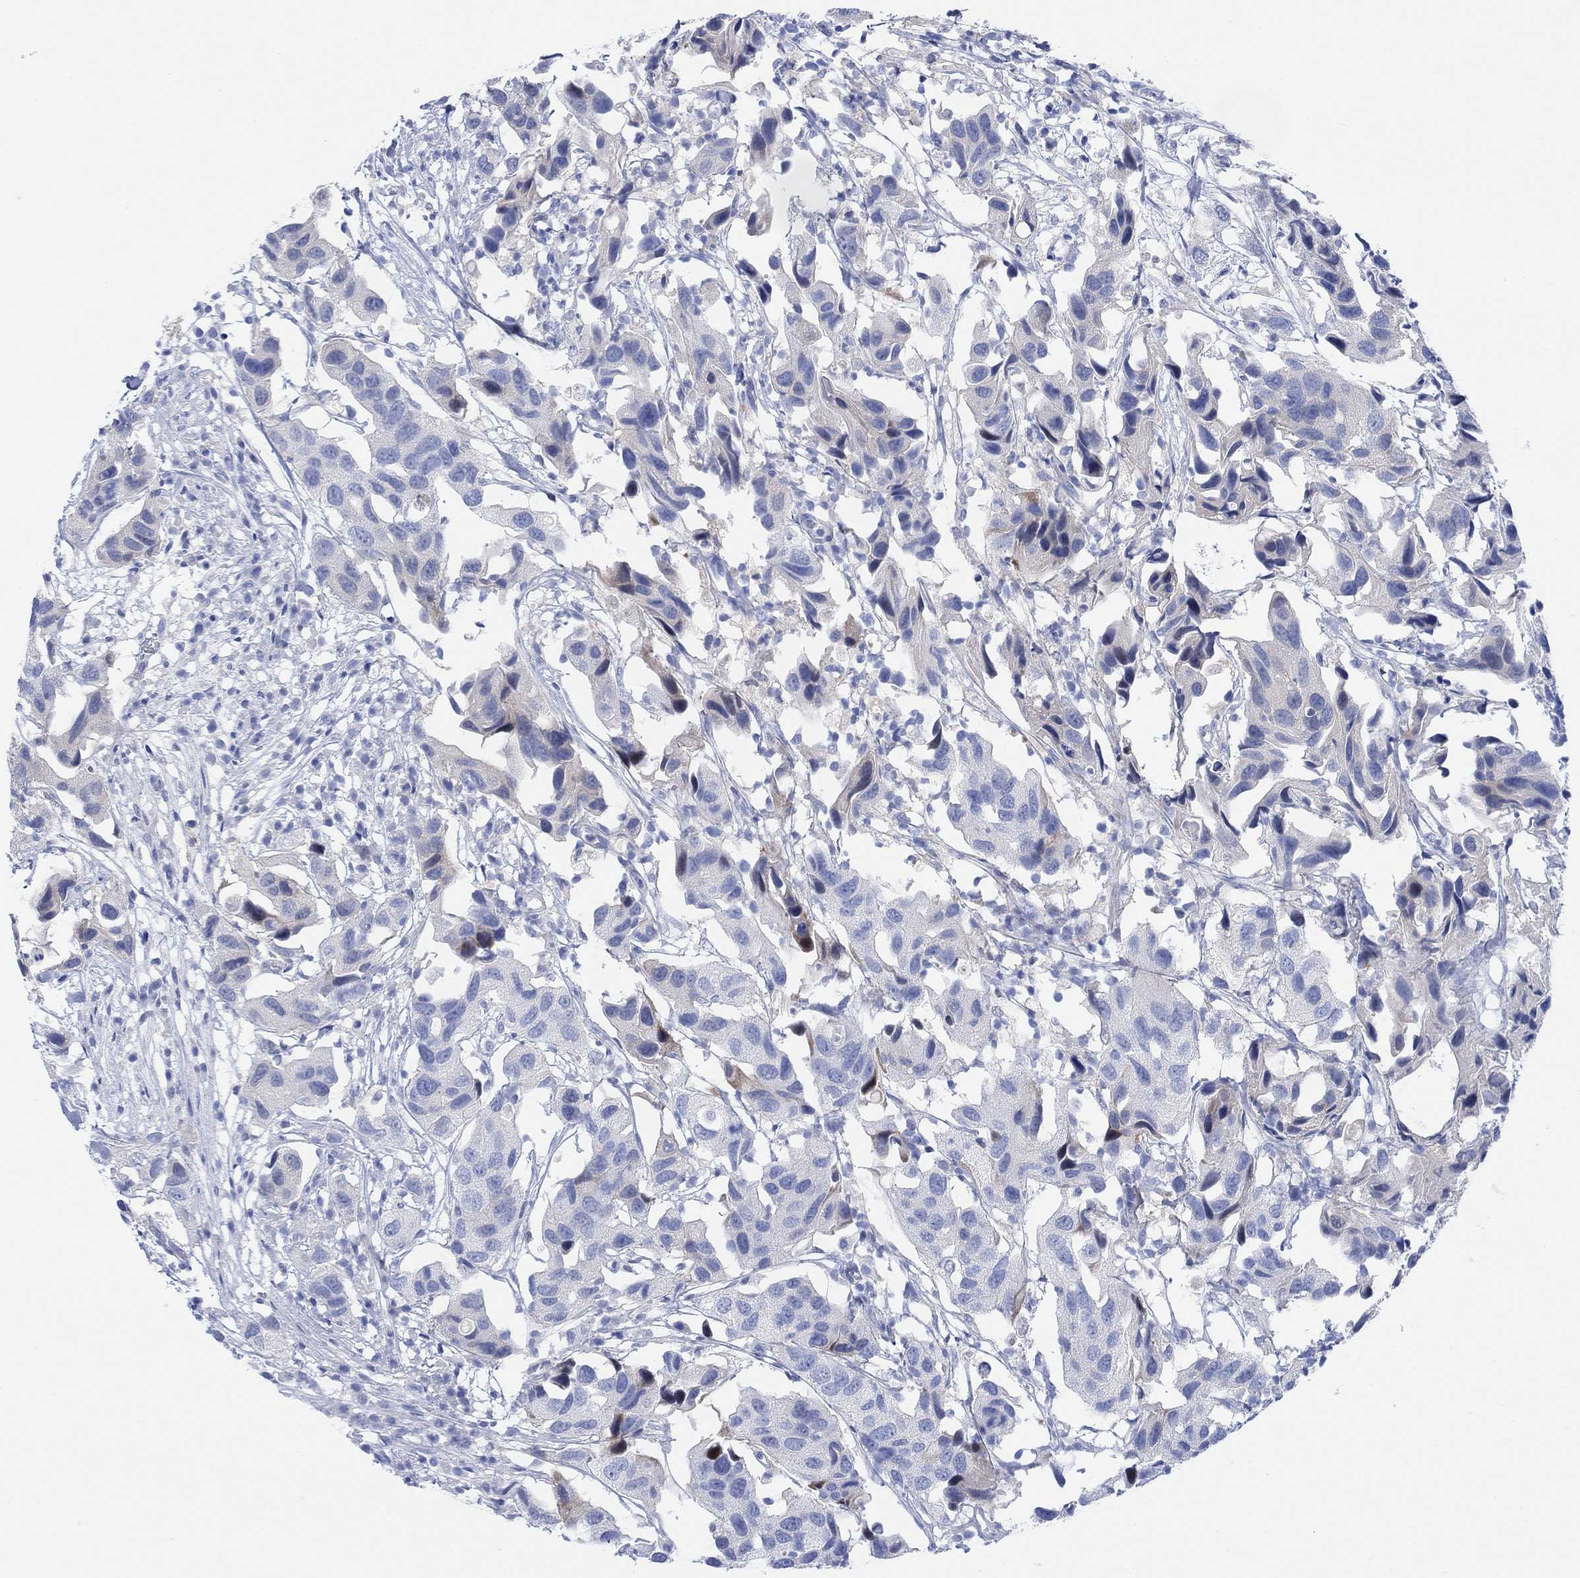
{"staining": {"intensity": "negative", "quantity": "none", "location": "none"}, "tissue": "urothelial cancer", "cell_type": "Tumor cells", "image_type": "cancer", "snomed": [{"axis": "morphology", "description": "Urothelial carcinoma, High grade"}, {"axis": "topography", "description": "Urinary bladder"}], "caption": "High magnification brightfield microscopy of urothelial carcinoma (high-grade) stained with DAB (3,3'-diaminobenzidine) (brown) and counterstained with hematoxylin (blue): tumor cells show no significant expression.", "gene": "TLDC2", "patient": {"sex": "male", "age": 79}}